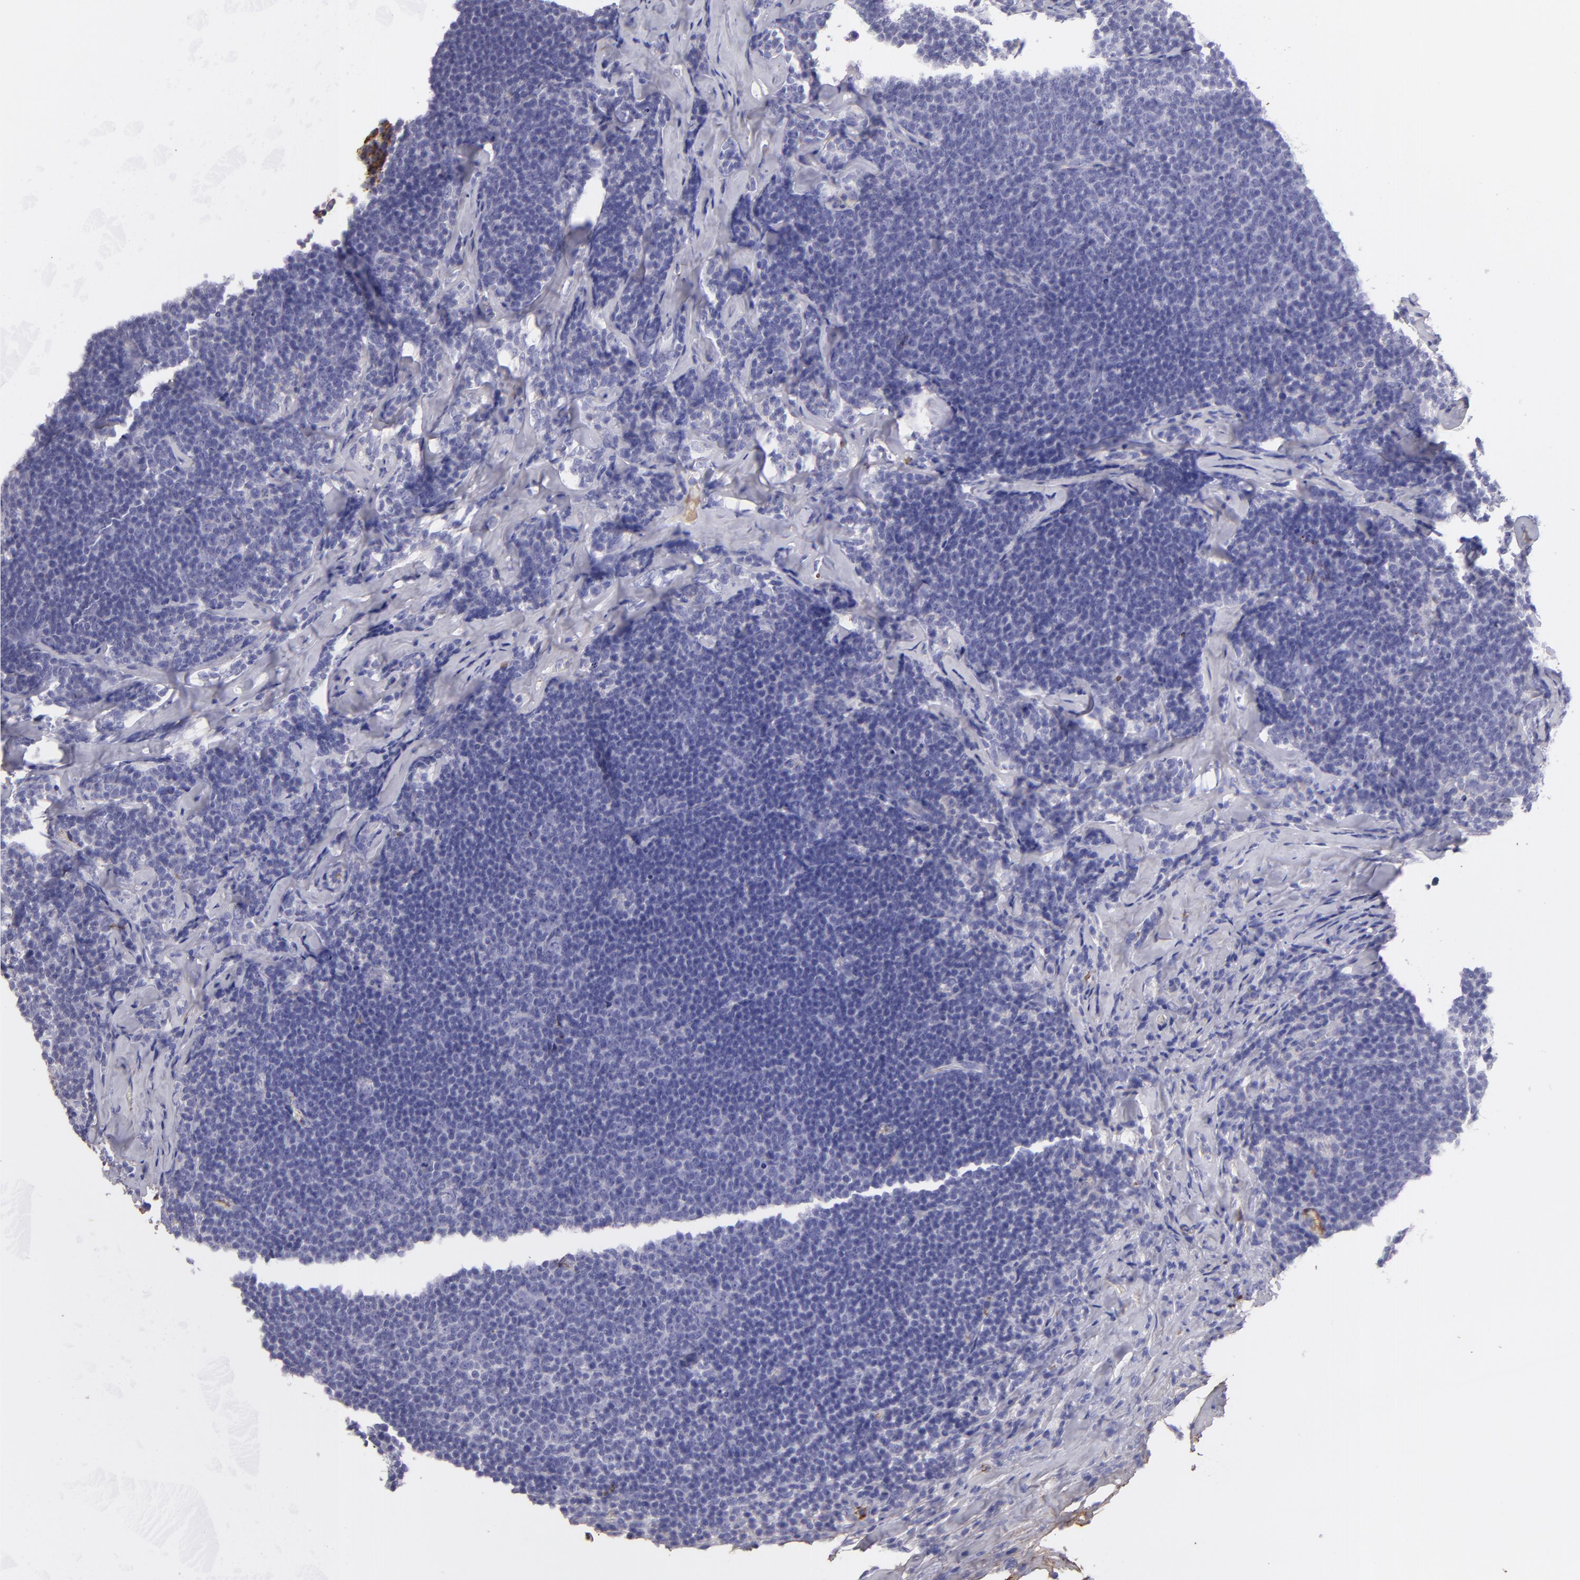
{"staining": {"intensity": "negative", "quantity": "none", "location": "none"}, "tissue": "lymphoma", "cell_type": "Tumor cells", "image_type": "cancer", "snomed": [{"axis": "morphology", "description": "Malignant lymphoma, non-Hodgkin's type, Low grade"}, {"axis": "topography", "description": "Lymph node"}], "caption": "This is an immunohistochemistry histopathology image of human malignant lymphoma, non-Hodgkin's type (low-grade). There is no expression in tumor cells.", "gene": "FGB", "patient": {"sex": "male", "age": 74}}